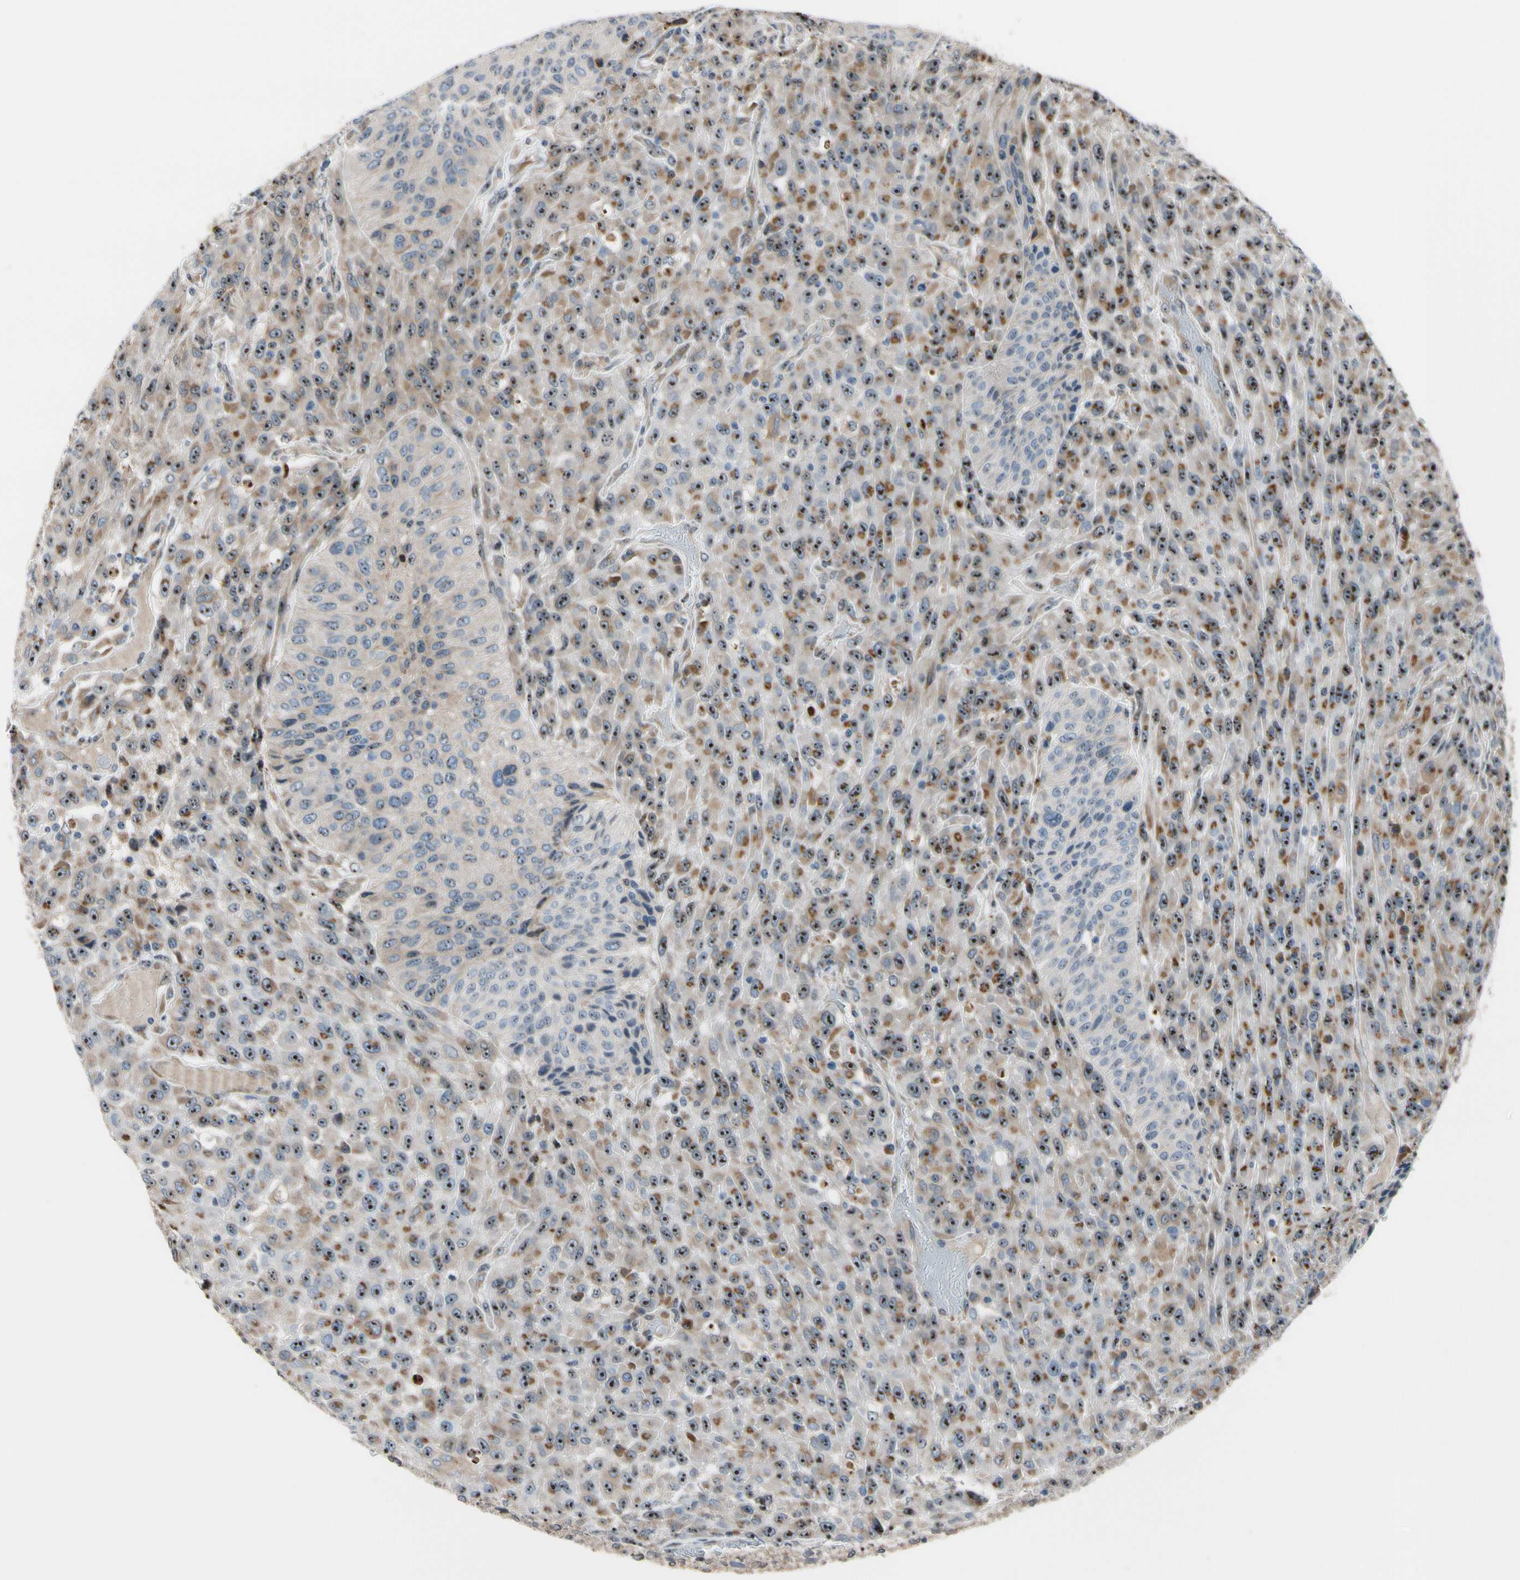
{"staining": {"intensity": "moderate", "quantity": ">75%", "location": "cytoplasmic/membranous"}, "tissue": "urothelial cancer", "cell_type": "Tumor cells", "image_type": "cancer", "snomed": [{"axis": "morphology", "description": "Urothelial carcinoma, High grade"}, {"axis": "topography", "description": "Urinary bladder"}], "caption": "Immunohistochemical staining of human urothelial cancer displays medium levels of moderate cytoplasmic/membranous protein positivity in approximately >75% of tumor cells.", "gene": "TMED7", "patient": {"sex": "male", "age": 66}}